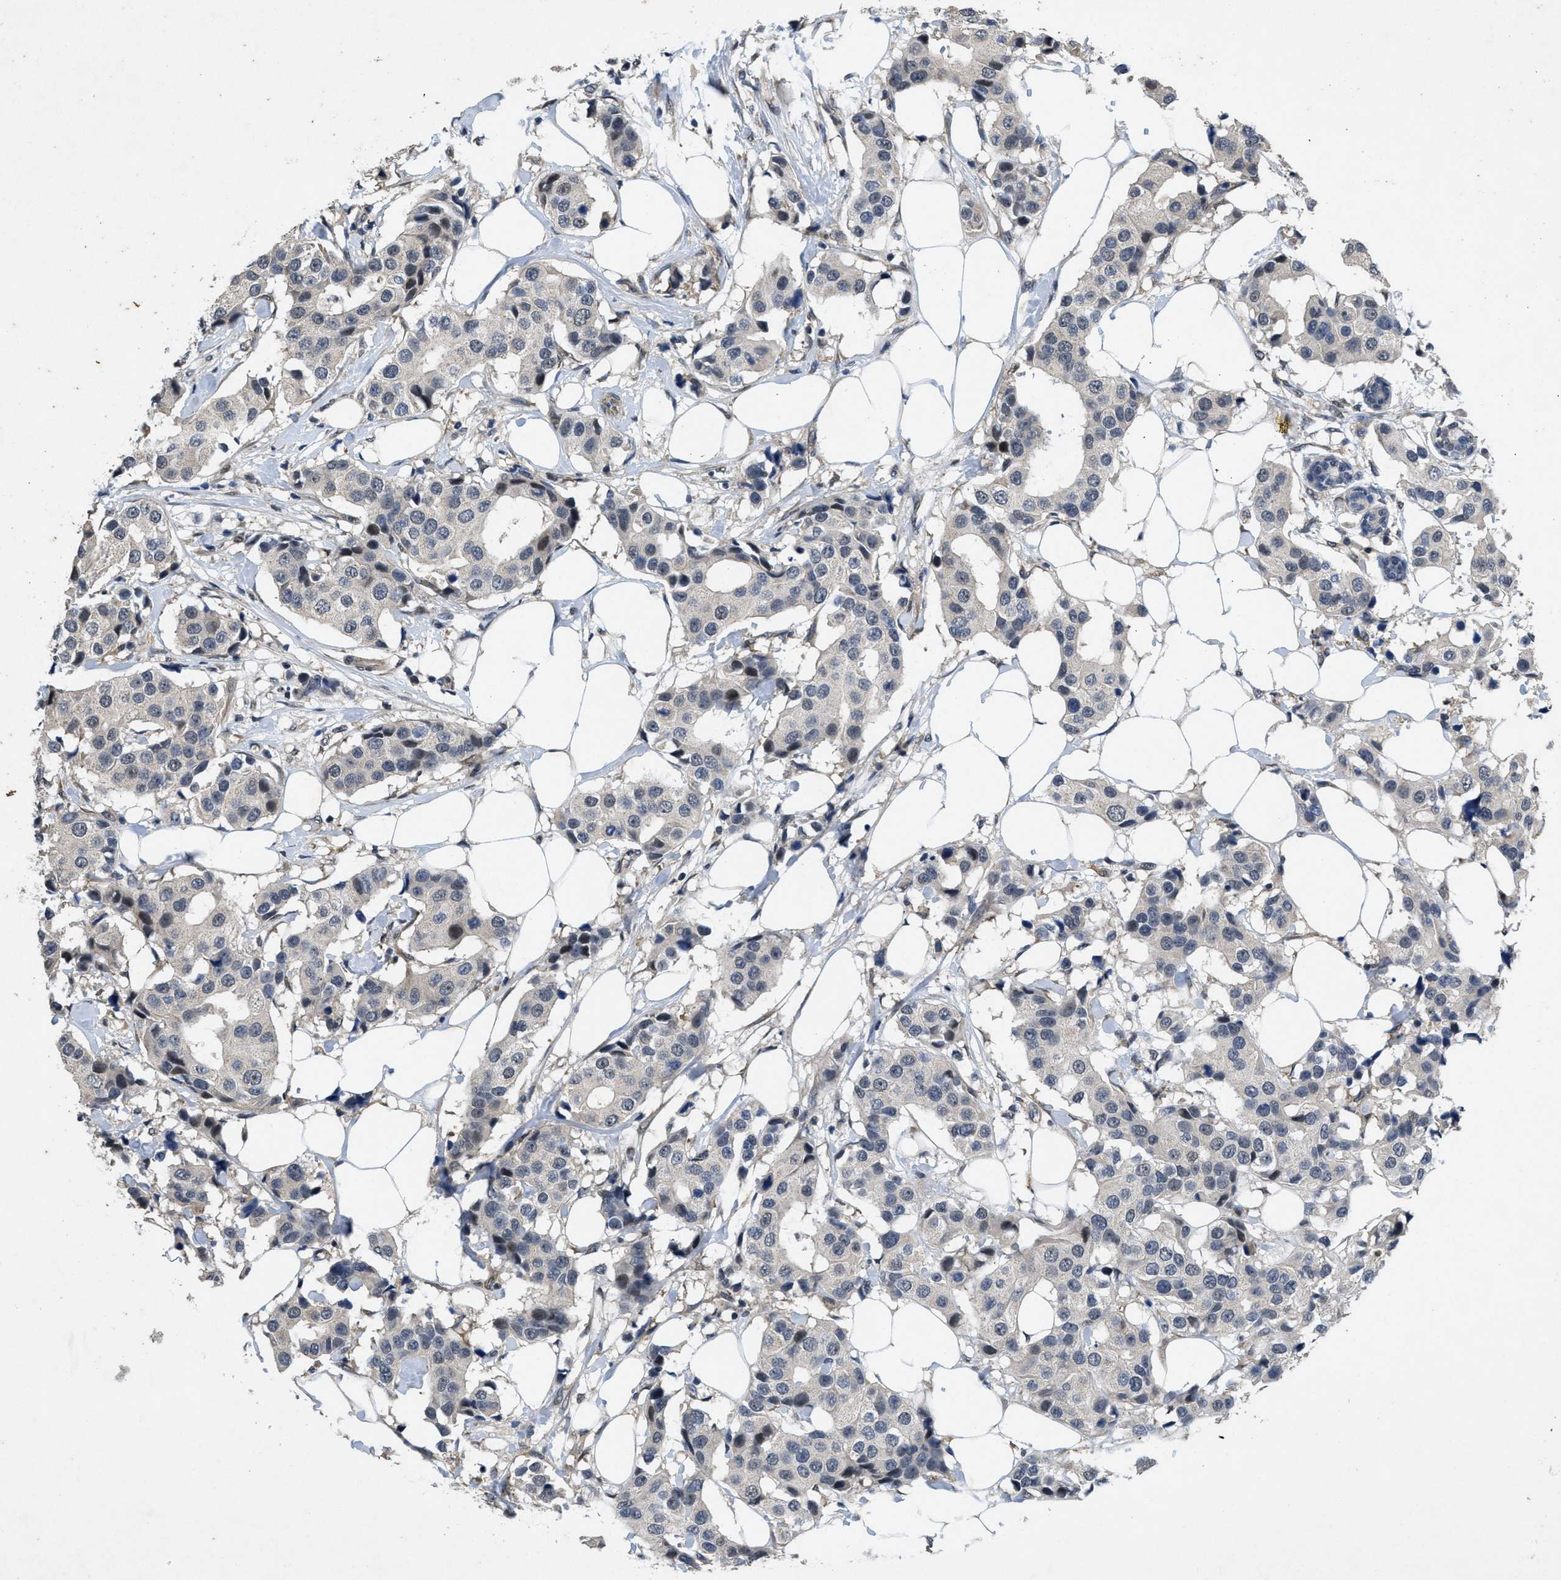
{"staining": {"intensity": "weak", "quantity": "<25%", "location": "nuclear"}, "tissue": "breast cancer", "cell_type": "Tumor cells", "image_type": "cancer", "snomed": [{"axis": "morphology", "description": "Normal tissue, NOS"}, {"axis": "morphology", "description": "Duct carcinoma"}, {"axis": "topography", "description": "Breast"}], "caption": "This micrograph is of breast cancer (infiltrating ductal carcinoma) stained with IHC to label a protein in brown with the nuclei are counter-stained blue. There is no positivity in tumor cells.", "gene": "PAPOLG", "patient": {"sex": "female", "age": 39}}